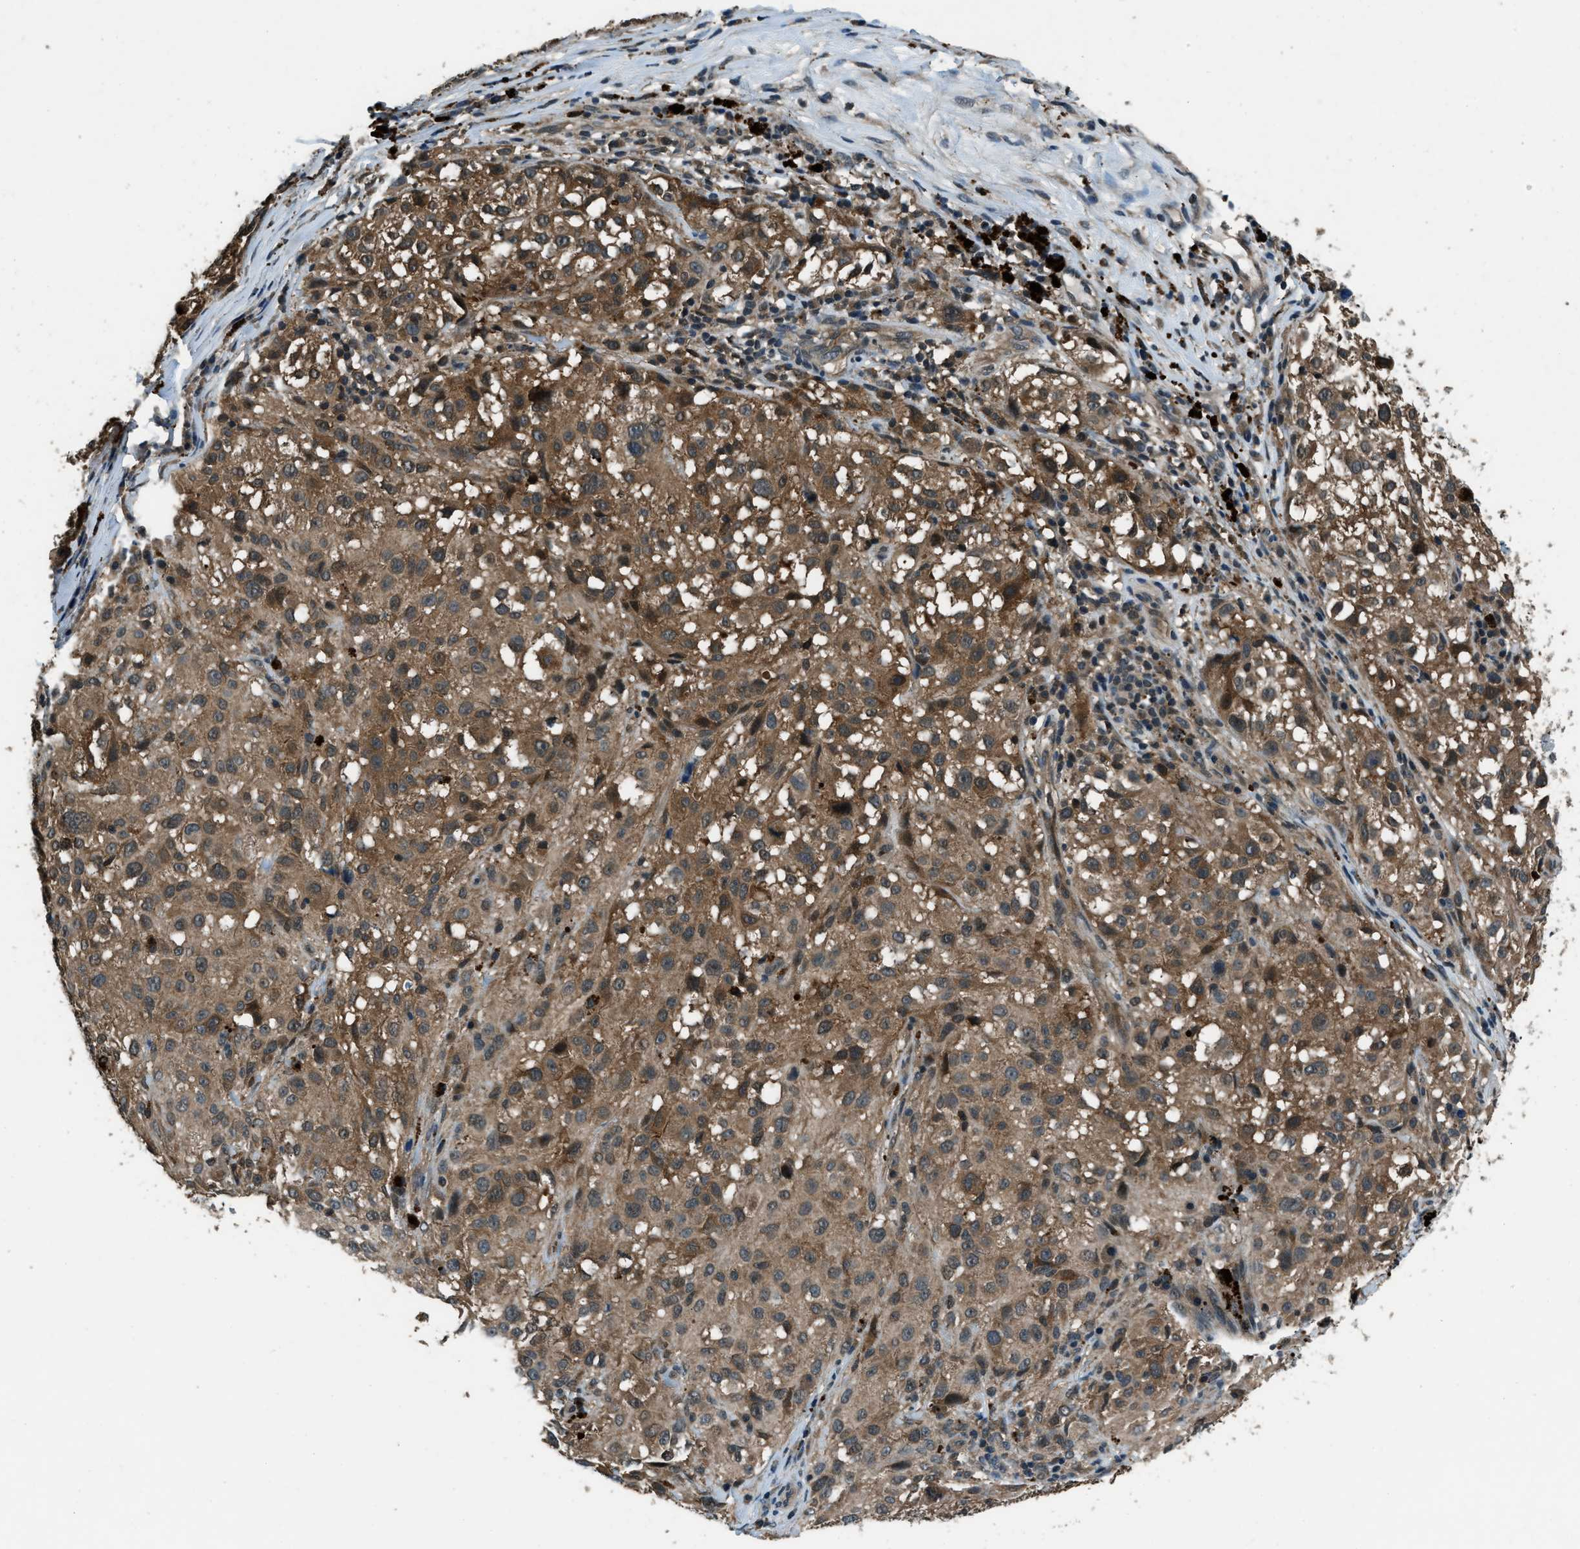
{"staining": {"intensity": "moderate", "quantity": ">75%", "location": "cytoplasmic/membranous"}, "tissue": "melanoma", "cell_type": "Tumor cells", "image_type": "cancer", "snomed": [{"axis": "morphology", "description": "Necrosis, NOS"}, {"axis": "morphology", "description": "Malignant melanoma, NOS"}, {"axis": "topography", "description": "Skin"}], "caption": "Melanoma stained with IHC shows moderate cytoplasmic/membranous positivity in approximately >75% of tumor cells.", "gene": "NUDCD3", "patient": {"sex": "female", "age": 87}}